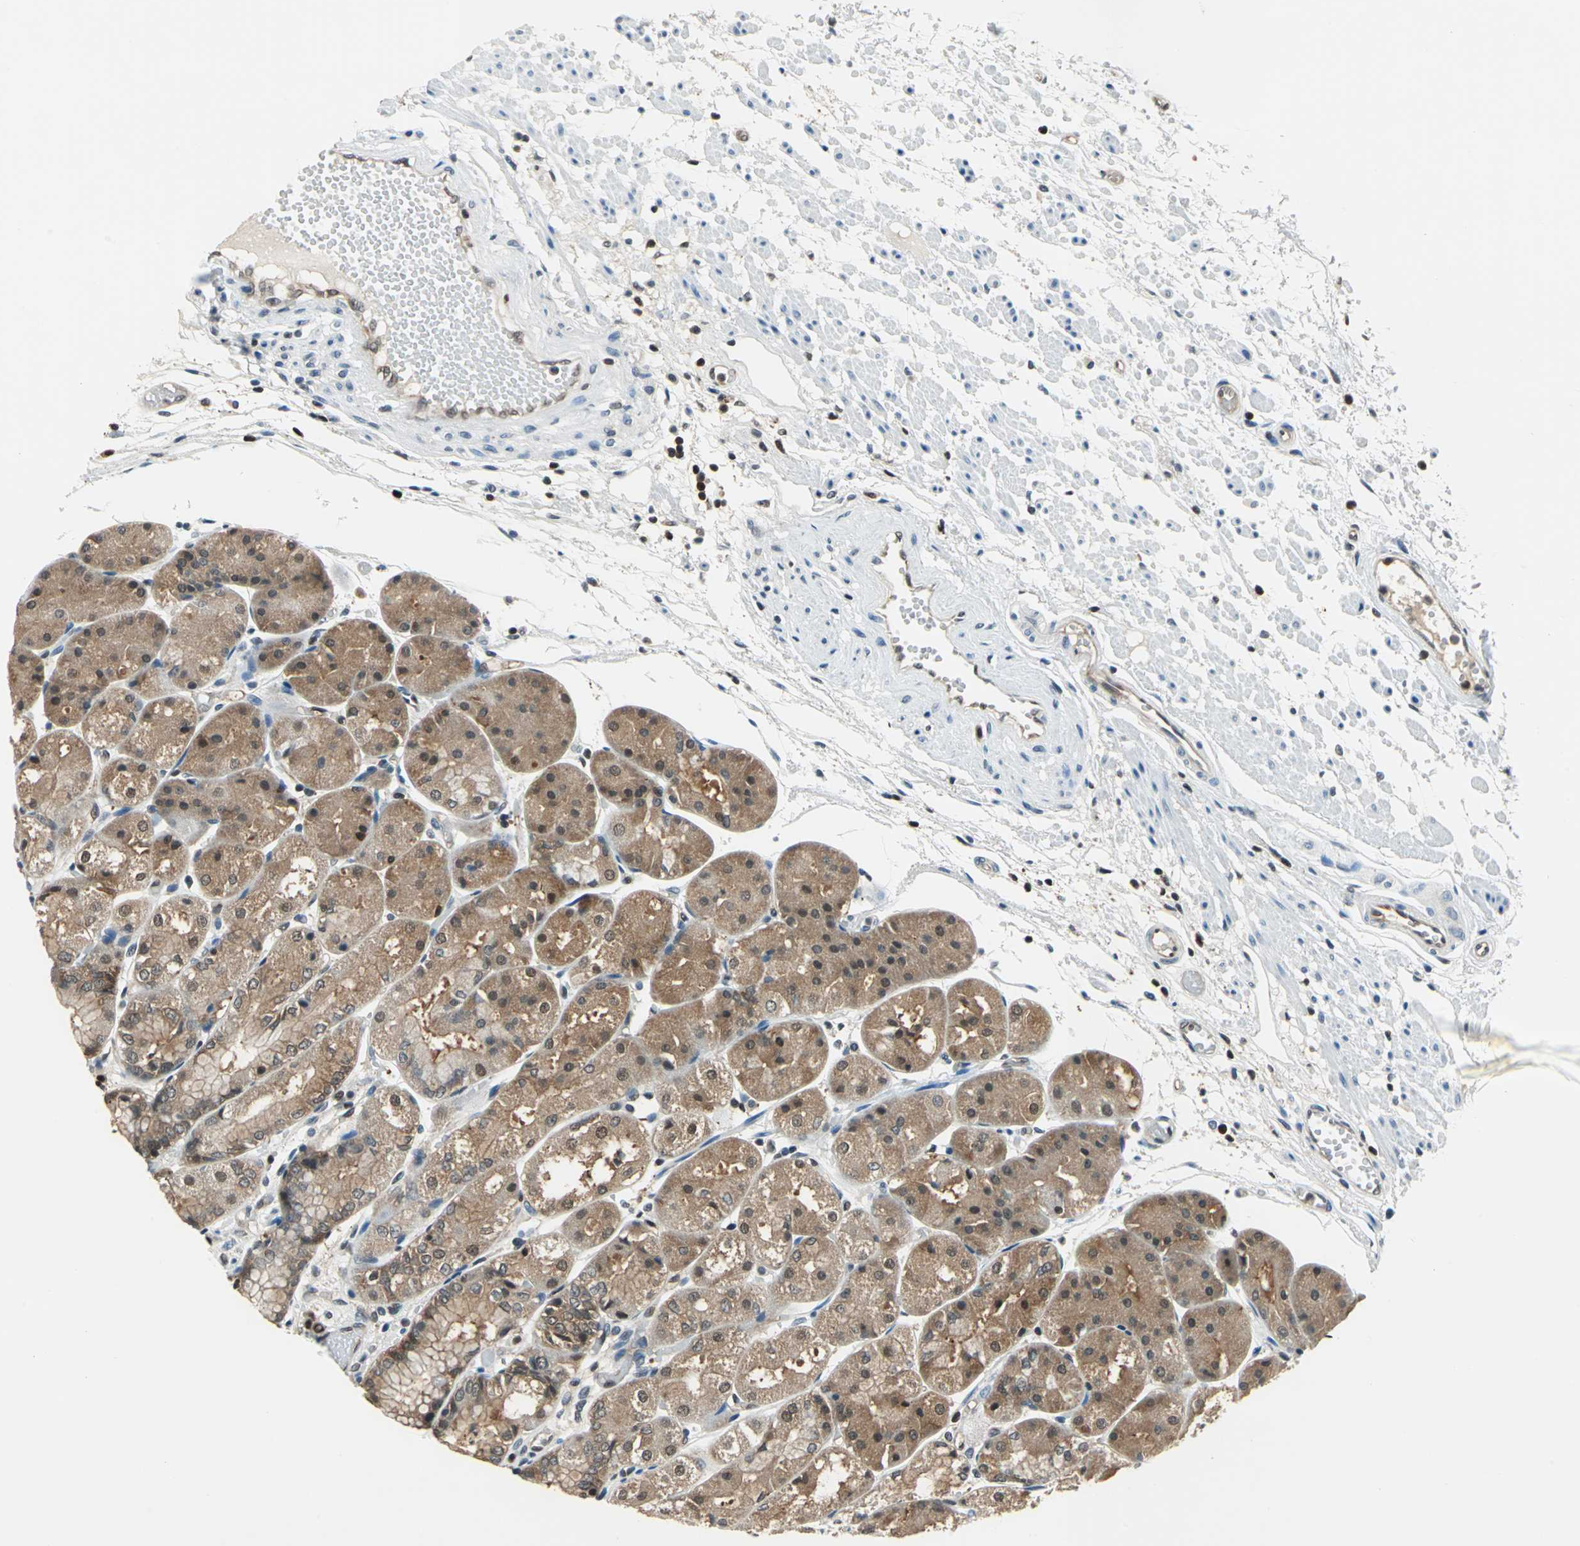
{"staining": {"intensity": "moderate", "quantity": ">75%", "location": "cytoplasmic/membranous,nuclear"}, "tissue": "stomach", "cell_type": "Glandular cells", "image_type": "normal", "snomed": [{"axis": "morphology", "description": "Normal tissue, NOS"}, {"axis": "topography", "description": "Stomach, upper"}], "caption": "Immunohistochemical staining of normal stomach demonstrates medium levels of moderate cytoplasmic/membranous,nuclear expression in about >75% of glandular cells.", "gene": "PSME1", "patient": {"sex": "male", "age": 72}}